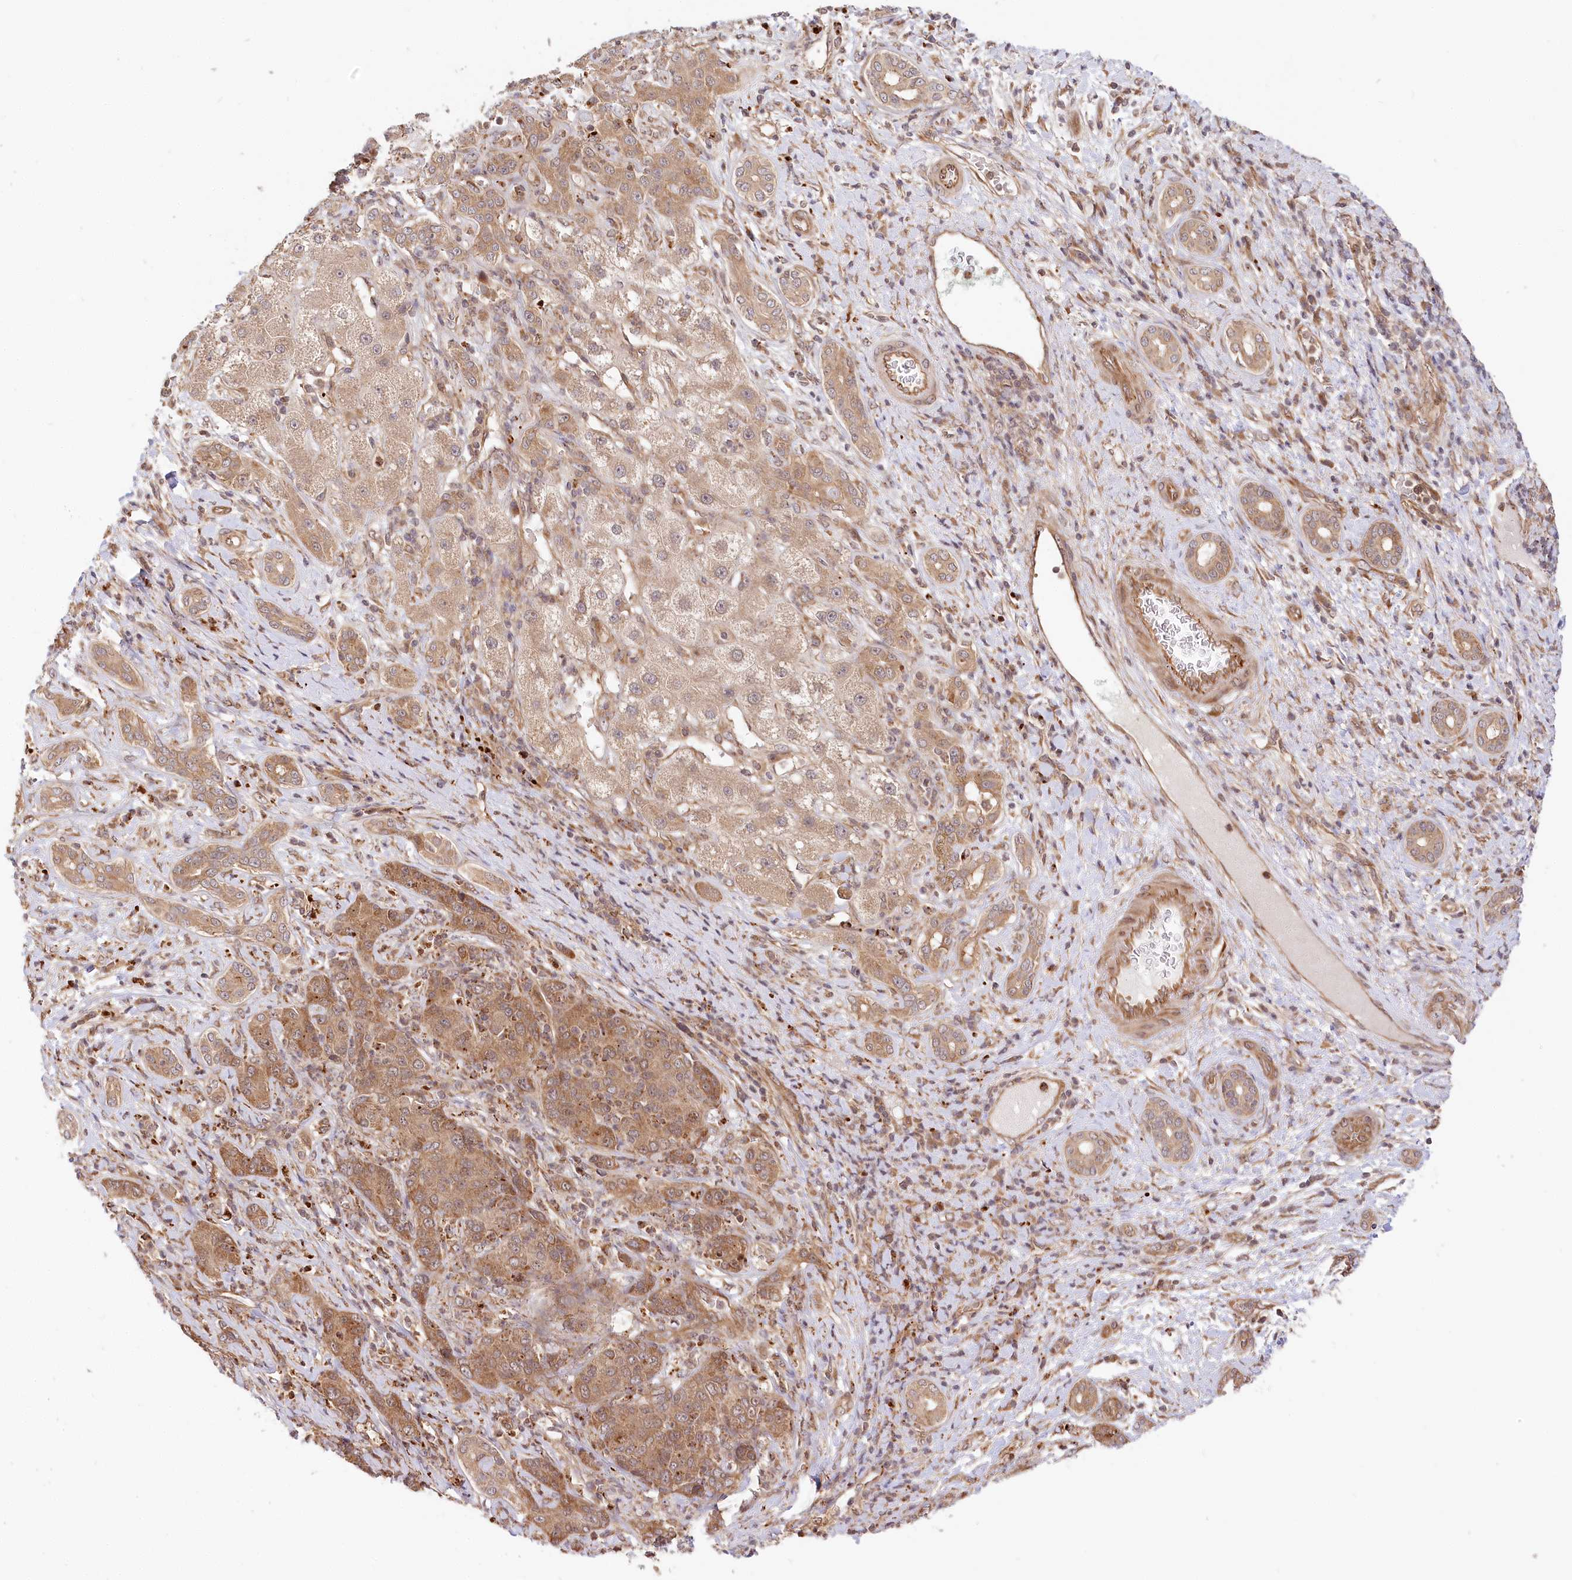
{"staining": {"intensity": "moderate", "quantity": ">75%", "location": "cytoplasmic/membranous"}, "tissue": "liver cancer", "cell_type": "Tumor cells", "image_type": "cancer", "snomed": [{"axis": "morphology", "description": "Carcinoma, Hepatocellular, NOS"}, {"axis": "topography", "description": "Liver"}], "caption": "The micrograph displays immunohistochemical staining of hepatocellular carcinoma (liver). There is moderate cytoplasmic/membranous positivity is identified in about >75% of tumor cells.", "gene": "CEP70", "patient": {"sex": "male", "age": 65}}